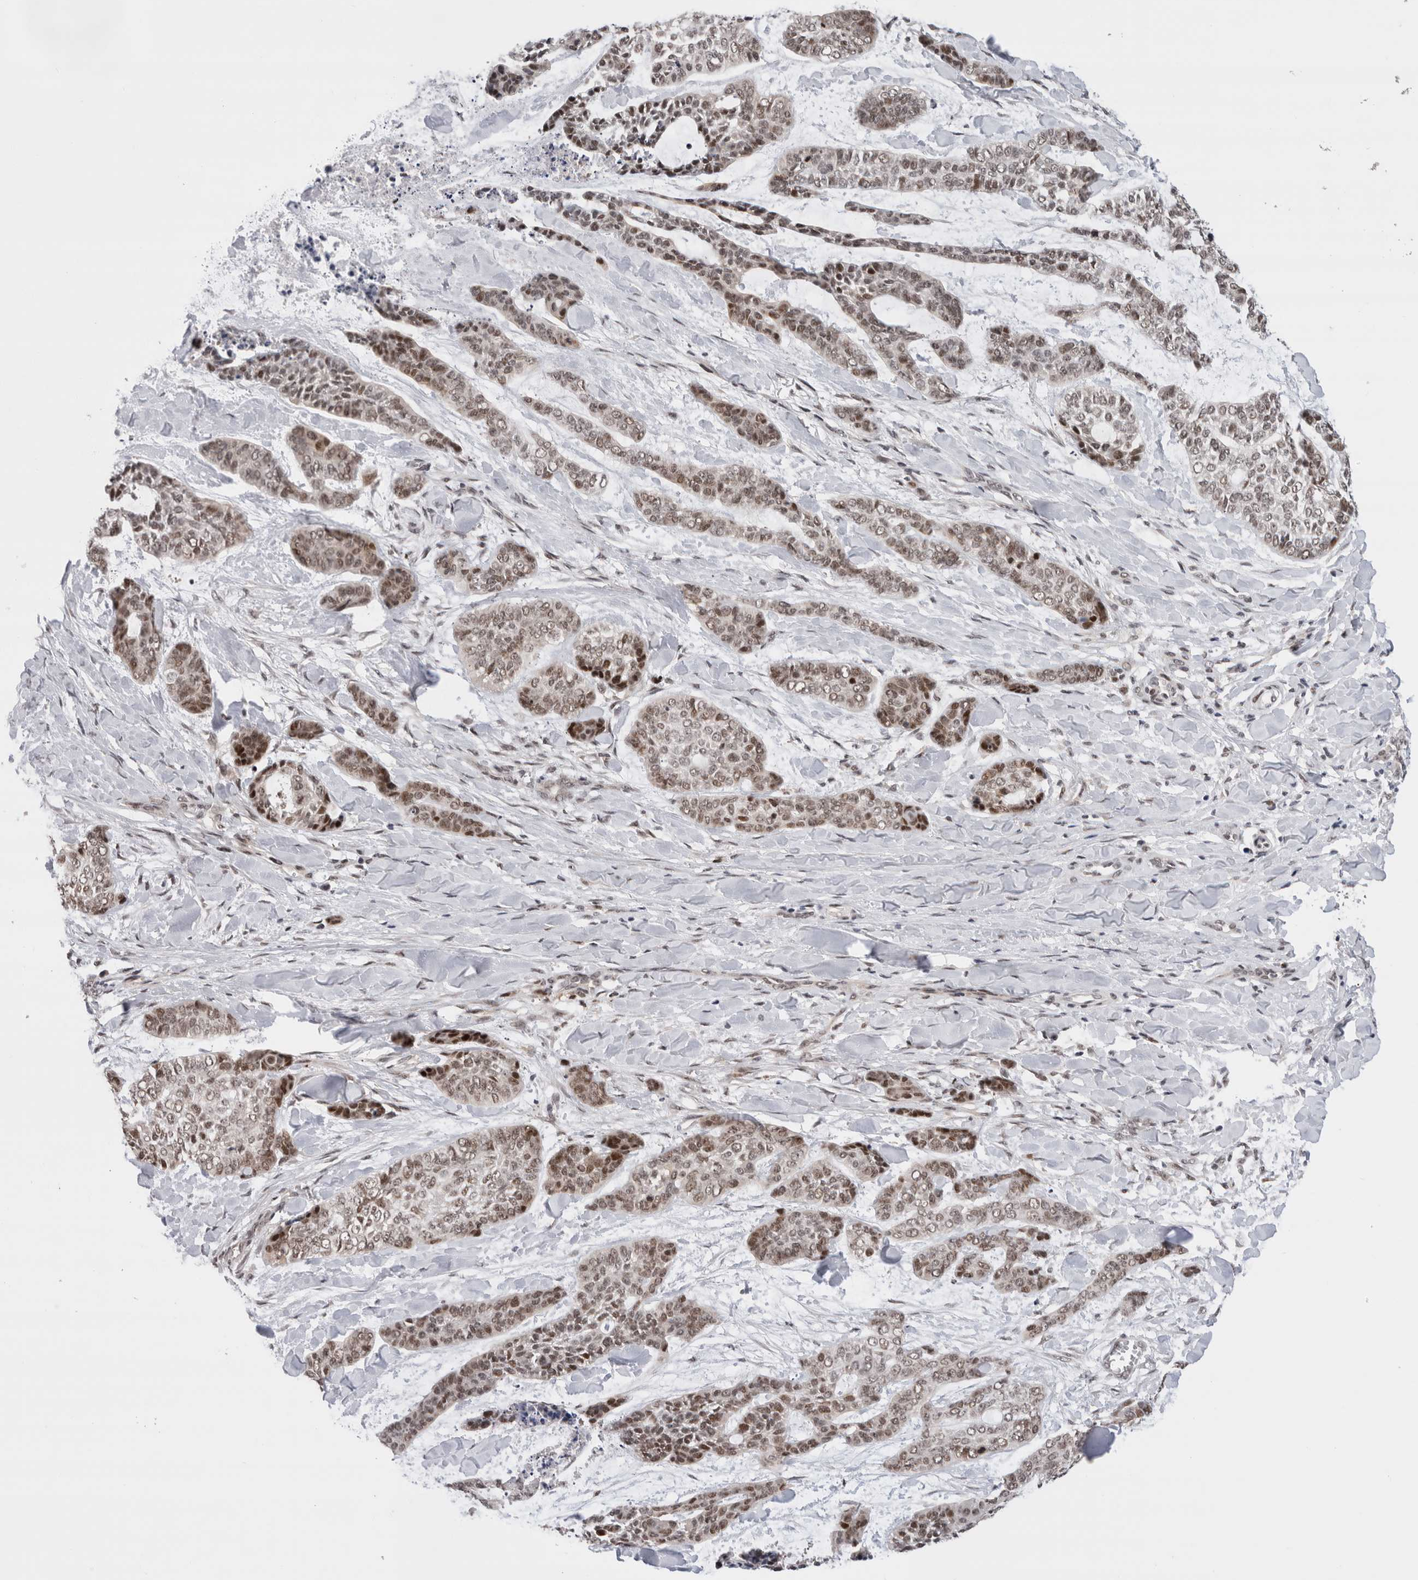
{"staining": {"intensity": "moderate", "quantity": ">75%", "location": "nuclear"}, "tissue": "skin cancer", "cell_type": "Tumor cells", "image_type": "cancer", "snomed": [{"axis": "morphology", "description": "Basal cell carcinoma"}, {"axis": "topography", "description": "Skin"}], "caption": "A brown stain labels moderate nuclear expression of a protein in human skin cancer (basal cell carcinoma) tumor cells.", "gene": "ZNF521", "patient": {"sex": "female", "age": 64}}